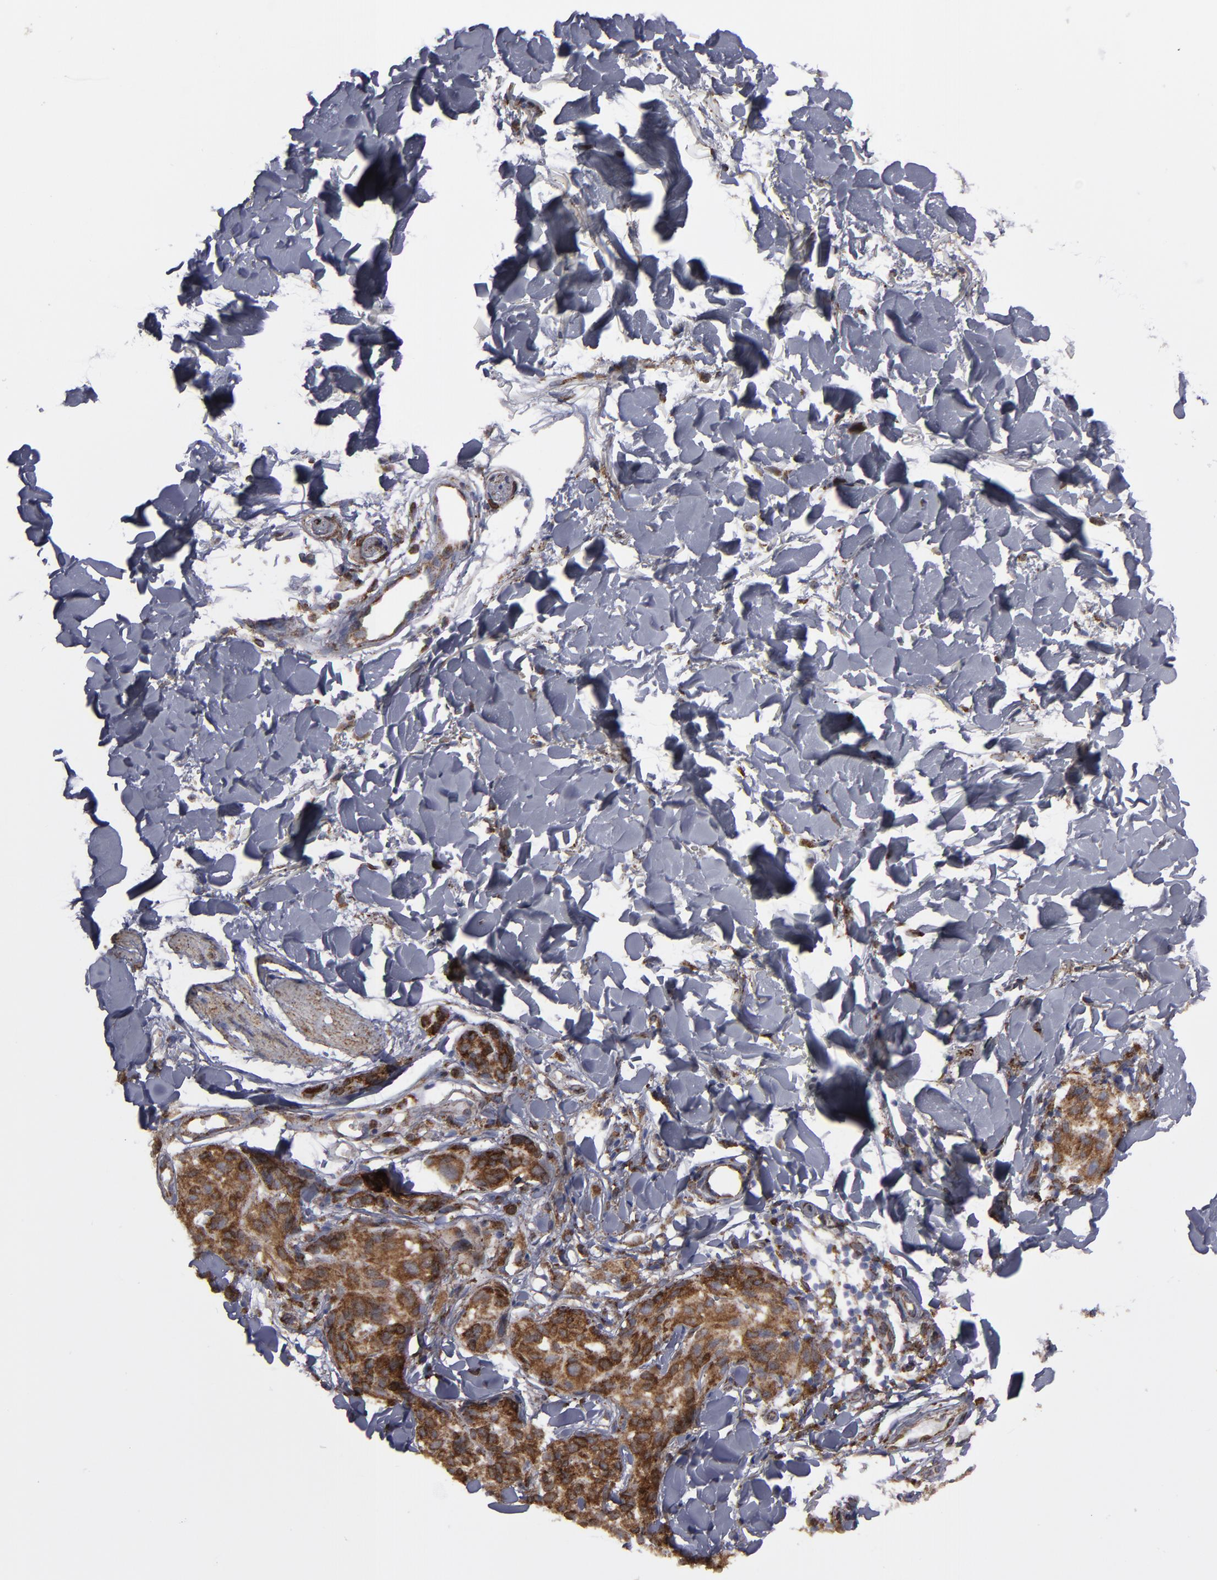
{"staining": {"intensity": "strong", "quantity": ">75%", "location": "cytoplasmic/membranous"}, "tissue": "melanoma", "cell_type": "Tumor cells", "image_type": "cancer", "snomed": [{"axis": "morphology", "description": "Malignant melanoma, Metastatic site"}, {"axis": "topography", "description": "Skin"}], "caption": "IHC micrograph of human melanoma stained for a protein (brown), which displays high levels of strong cytoplasmic/membranous staining in about >75% of tumor cells.", "gene": "ERLIN2", "patient": {"sex": "female", "age": 66}}